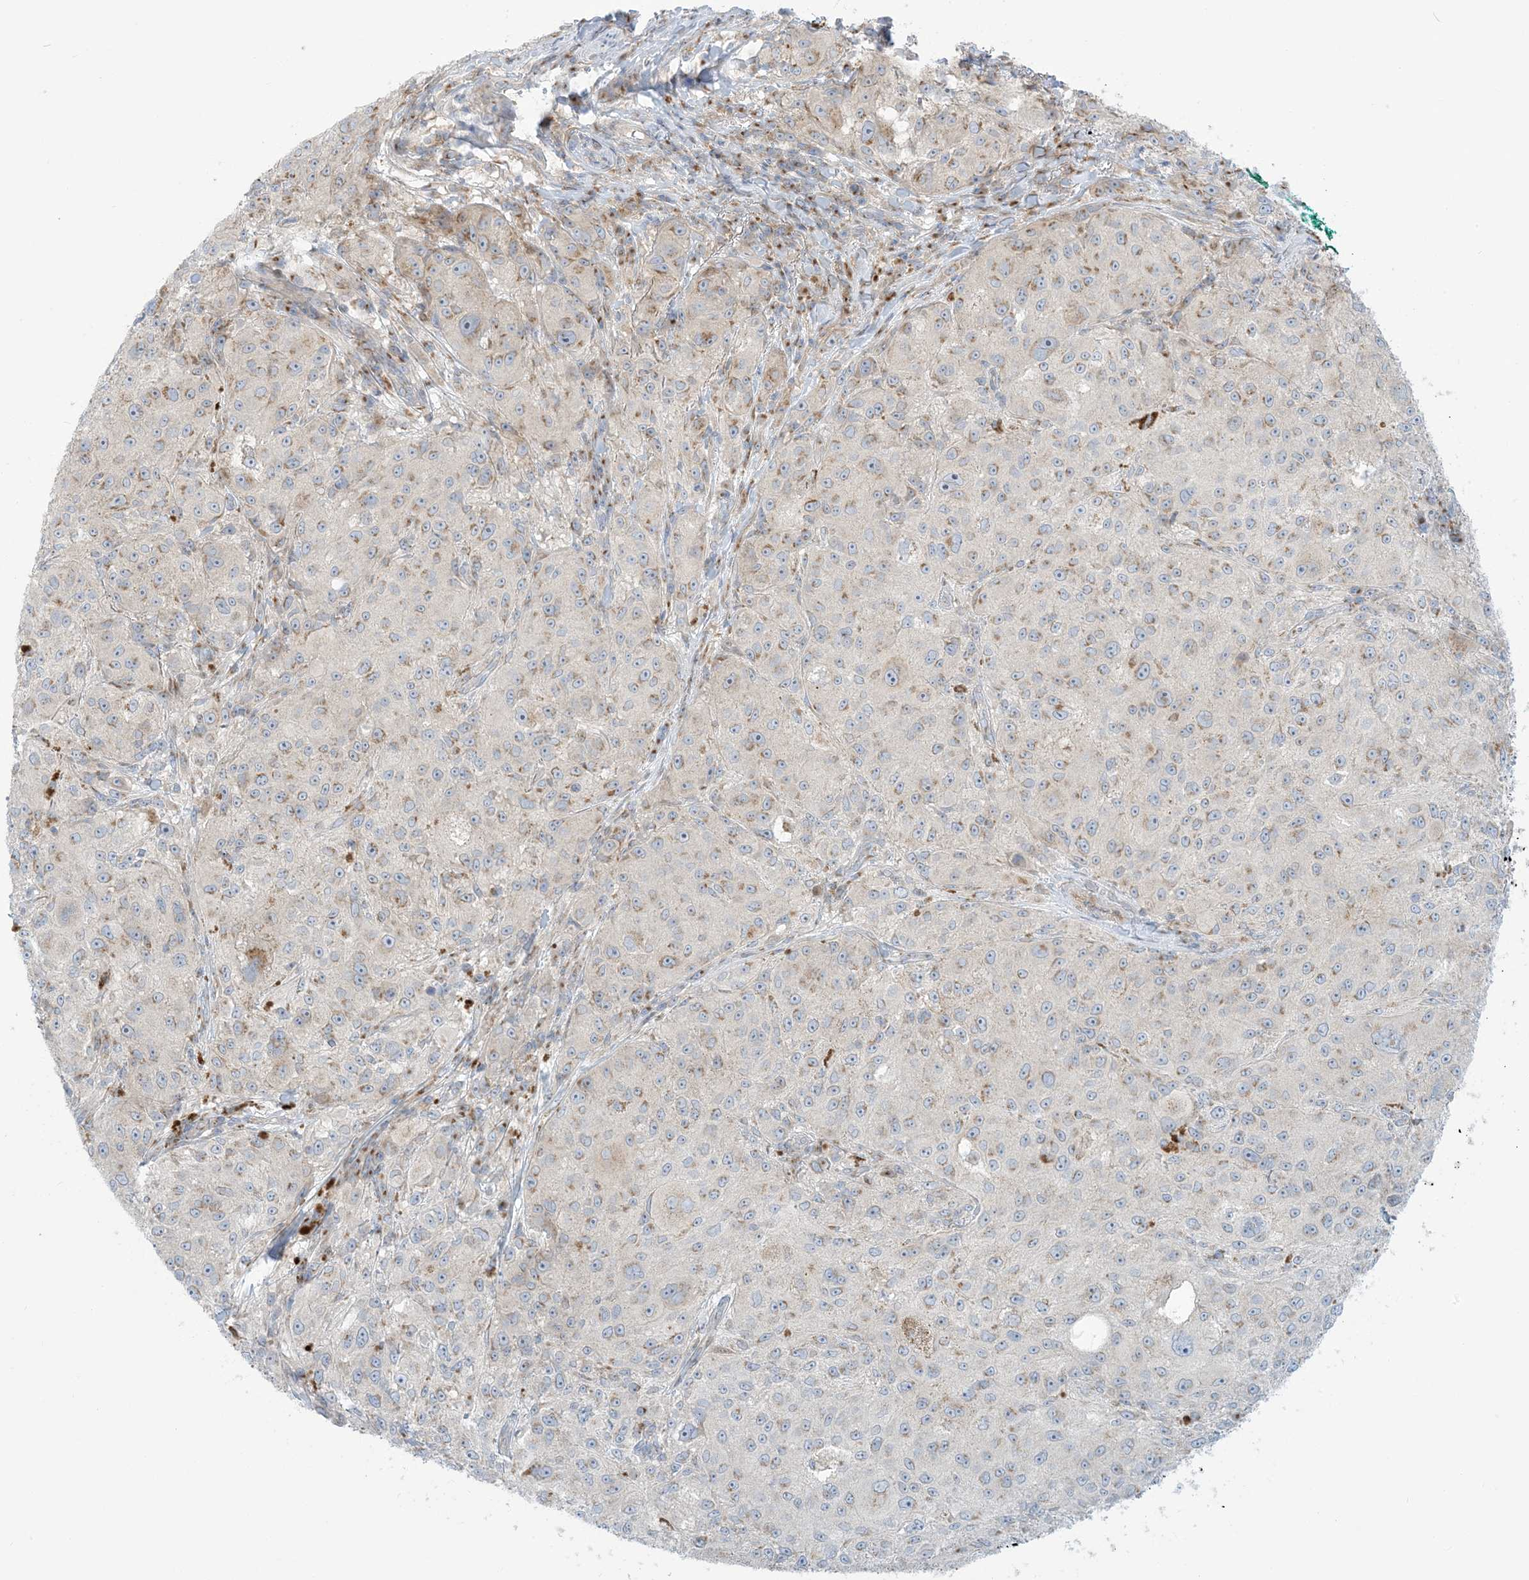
{"staining": {"intensity": "moderate", "quantity": "<25%", "location": "cytoplasmic/membranous"}, "tissue": "melanoma", "cell_type": "Tumor cells", "image_type": "cancer", "snomed": [{"axis": "morphology", "description": "Necrosis, NOS"}, {"axis": "morphology", "description": "Malignant melanoma, NOS"}, {"axis": "topography", "description": "Skin"}], "caption": "A histopathology image of malignant melanoma stained for a protein displays moderate cytoplasmic/membranous brown staining in tumor cells.", "gene": "AFTPH", "patient": {"sex": "female", "age": 87}}